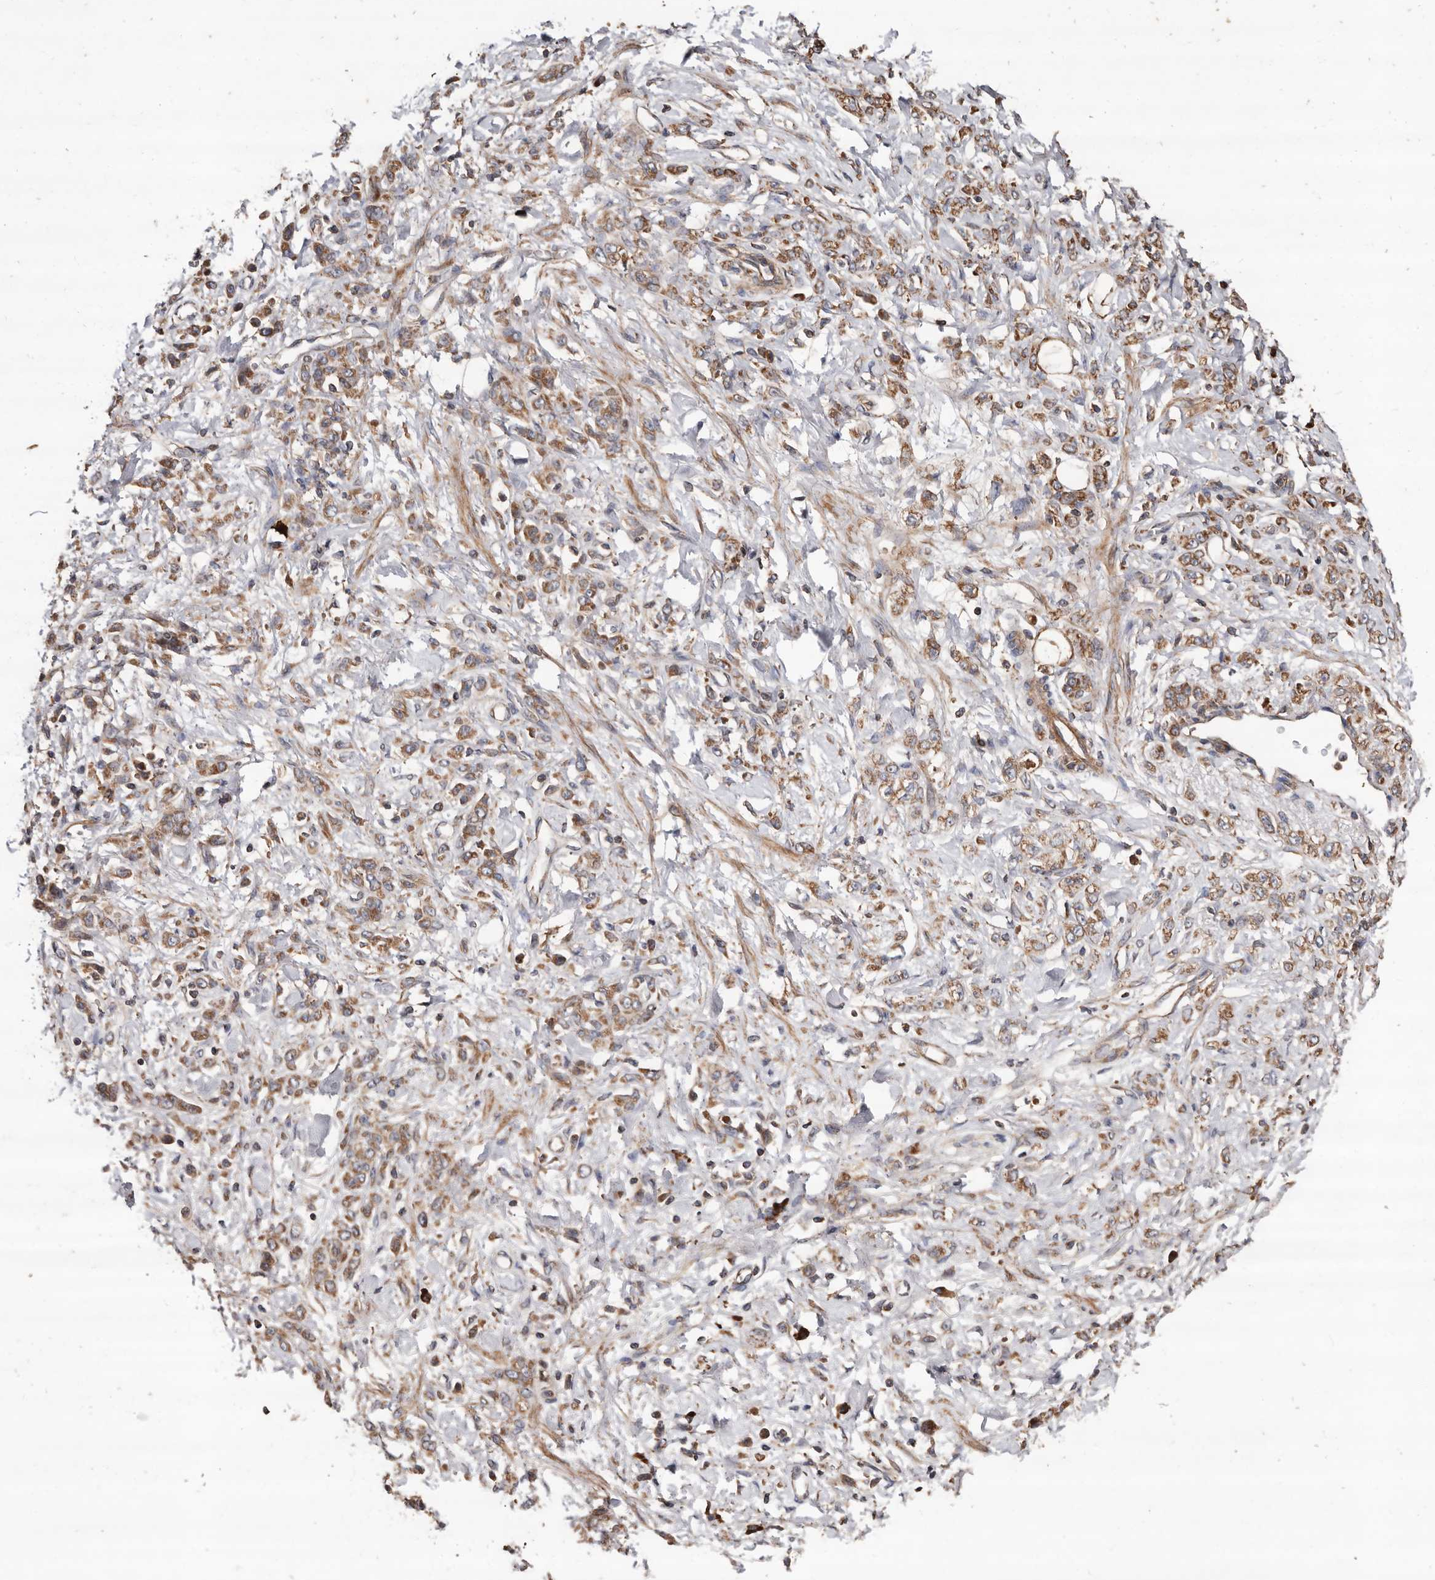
{"staining": {"intensity": "moderate", "quantity": ">75%", "location": "cytoplasmic/membranous"}, "tissue": "stomach cancer", "cell_type": "Tumor cells", "image_type": "cancer", "snomed": [{"axis": "morphology", "description": "Normal tissue, NOS"}, {"axis": "morphology", "description": "Adenocarcinoma, NOS"}, {"axis": "topography", "description": "Stomach"}], "caption": "IHC photomicrograph of neoplastic tissue: stomach cancer stained using IHC demonstrates medium levels of moderate protein expression localized specifically in the cytoplasmic/membranous of tumor cells, appearing as a cytoplasmic/membranous brown color.", "gene": "OSGIN2", "patient": {"sex": "male", "age": 82}}